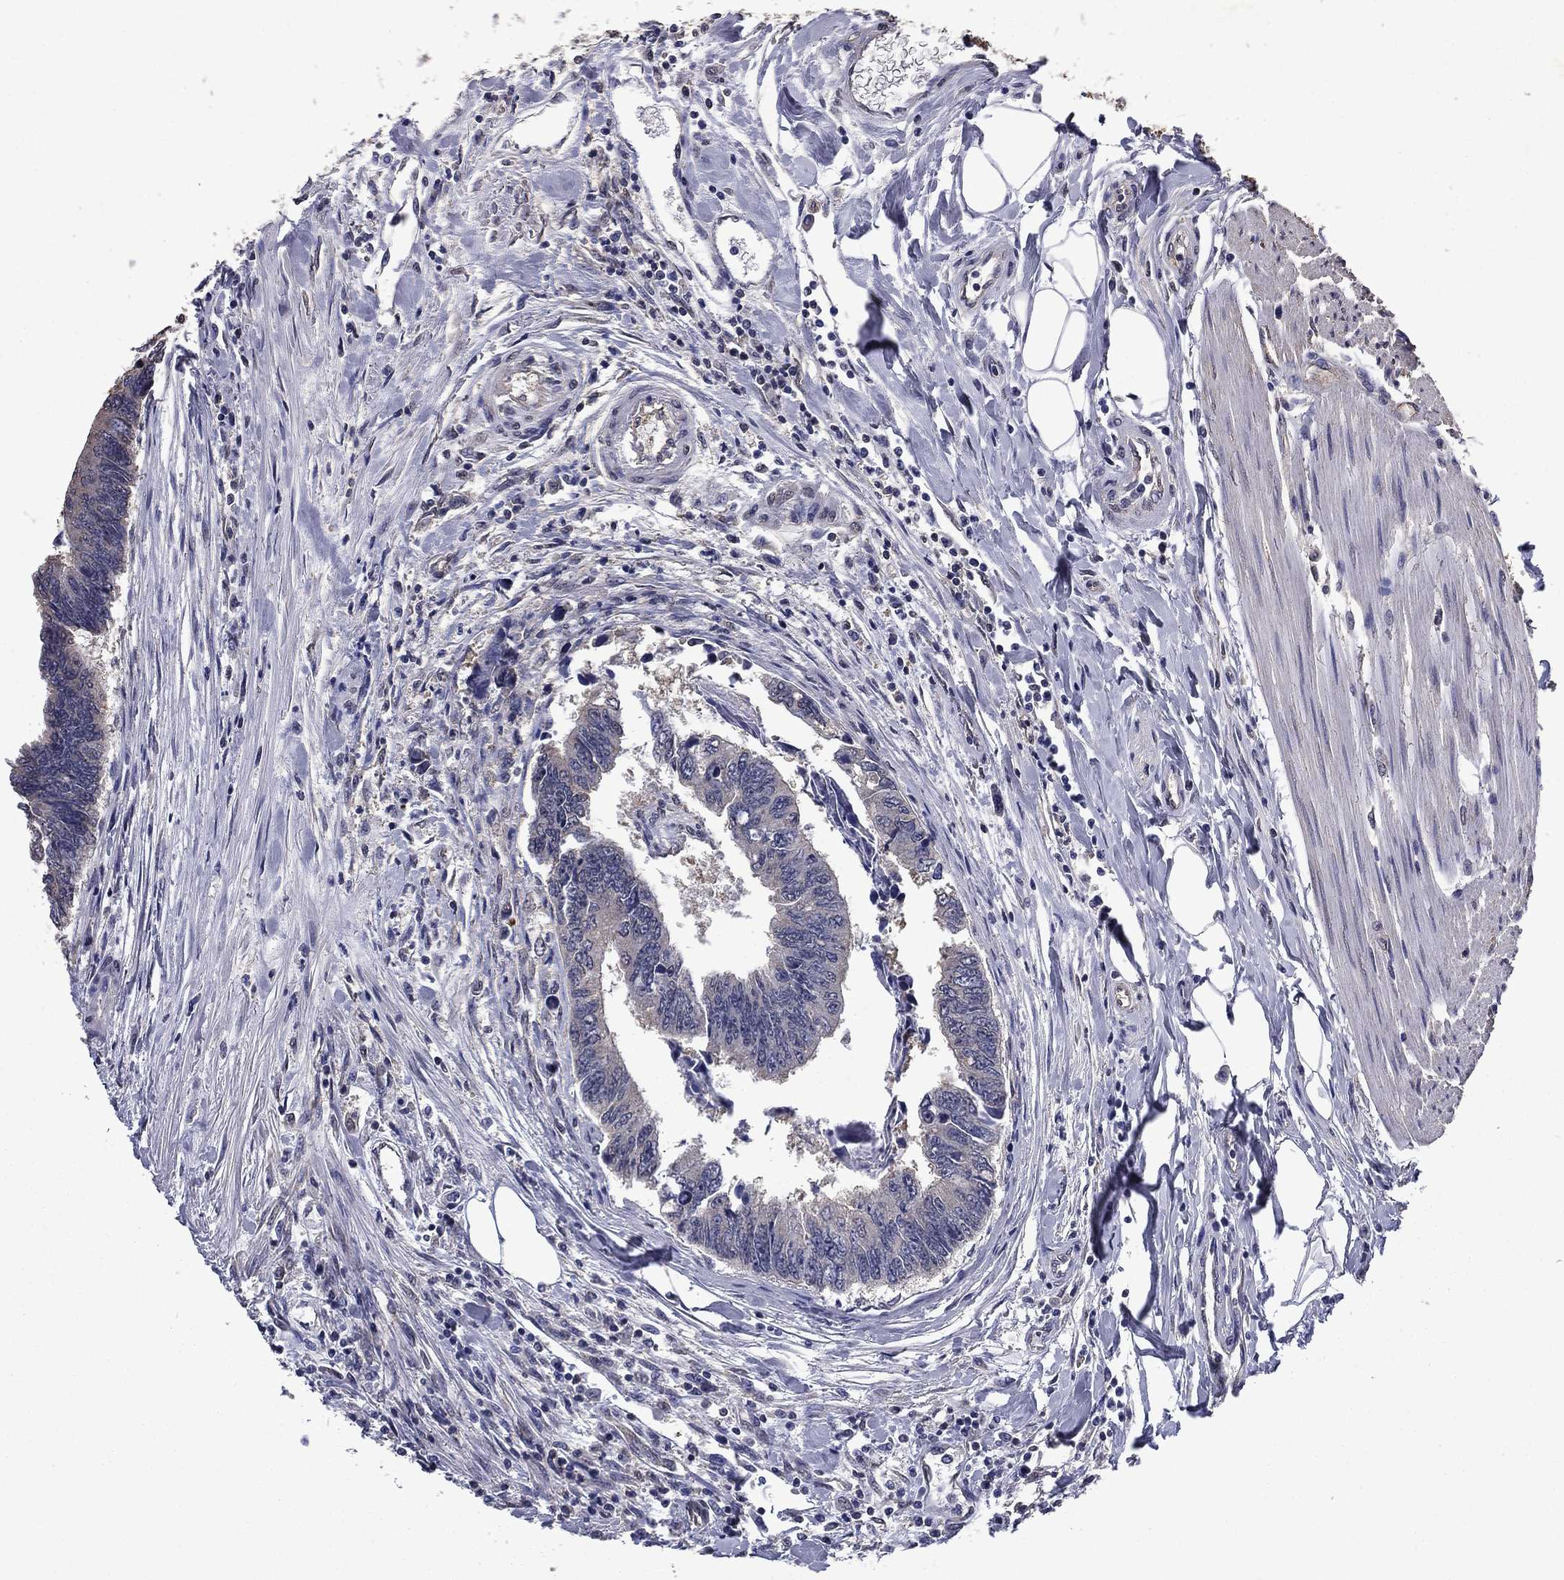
{"staining": {"intensity": "negative", "quantity": "none", "location": "none"}, "tissue": "colorectal cancer", "cell_type": "Tumor cells", "image_type": "cancer", "snomed": [{"axis": "morphology", "description": "Adenocarcinoma, NOS"}, {"axis": "topography", "description": "Colon"}], "caption": "There is no significant staining in tumor cells of colorectal adenocarcinoma.", "gene": "MFAP3L", "patient": {"sex": "female", "age": 65}}